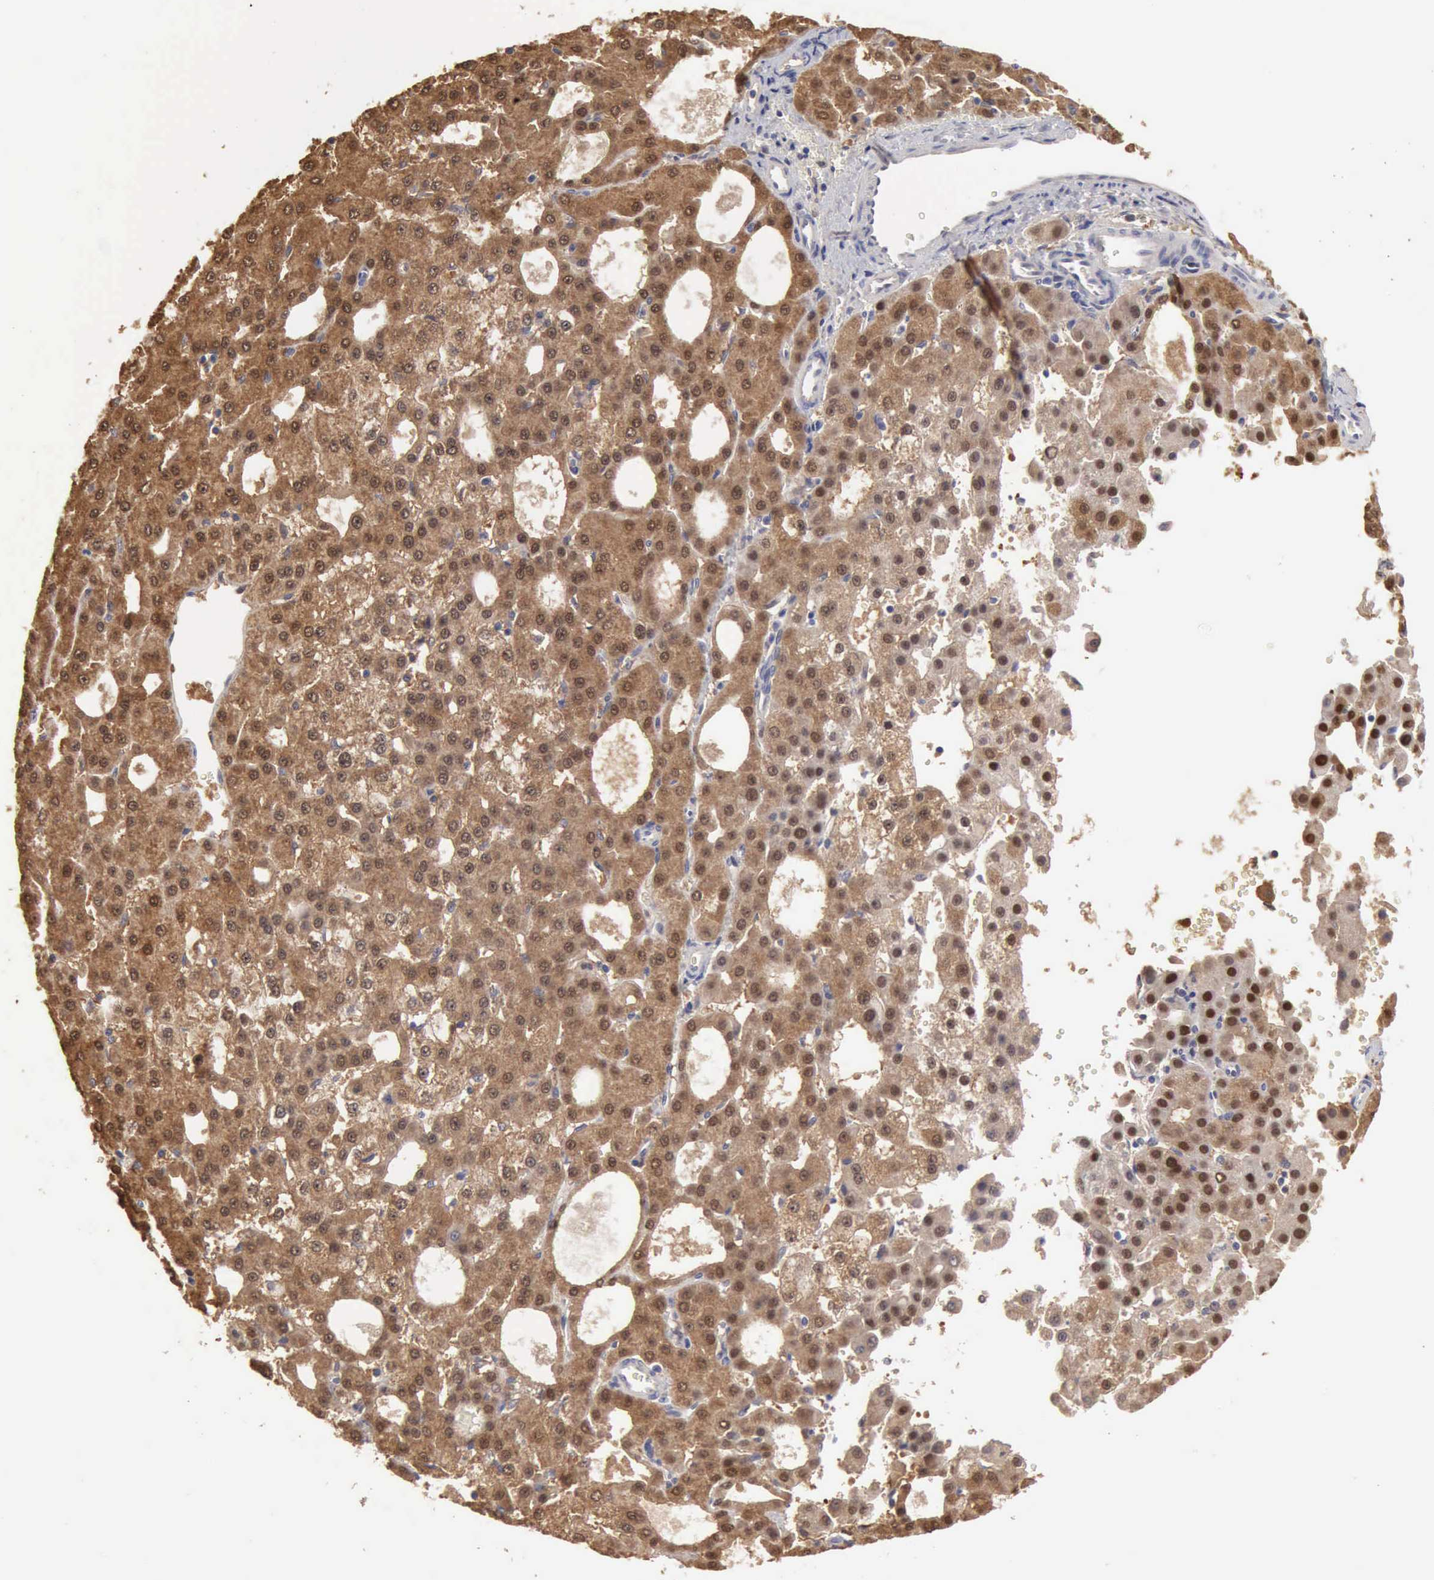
{"staining": {"intensity": "strong", "quantity": ">75%", "location": "cytoplasmic/membranous"}, "tissue": "liver cancer", "cell_type": "Tumor cells", "image_type": "cancer", "snomed": [{"axis": "morphology", "description": "Carcinoma, Hepatocellular, NOS"}, {"axis": "topography", "description": "Liver"}], "caption": "An immunohistochemistry (IHC) histopathology image of tumor tissue is shown. Protein staining in brown shows strong cytoplasmic/membranous positivity in hepatocellular carcinoma (liver) within tumor cells.", "gene": "PTGR2", "patient": {"sex": "male", "age": 47}}